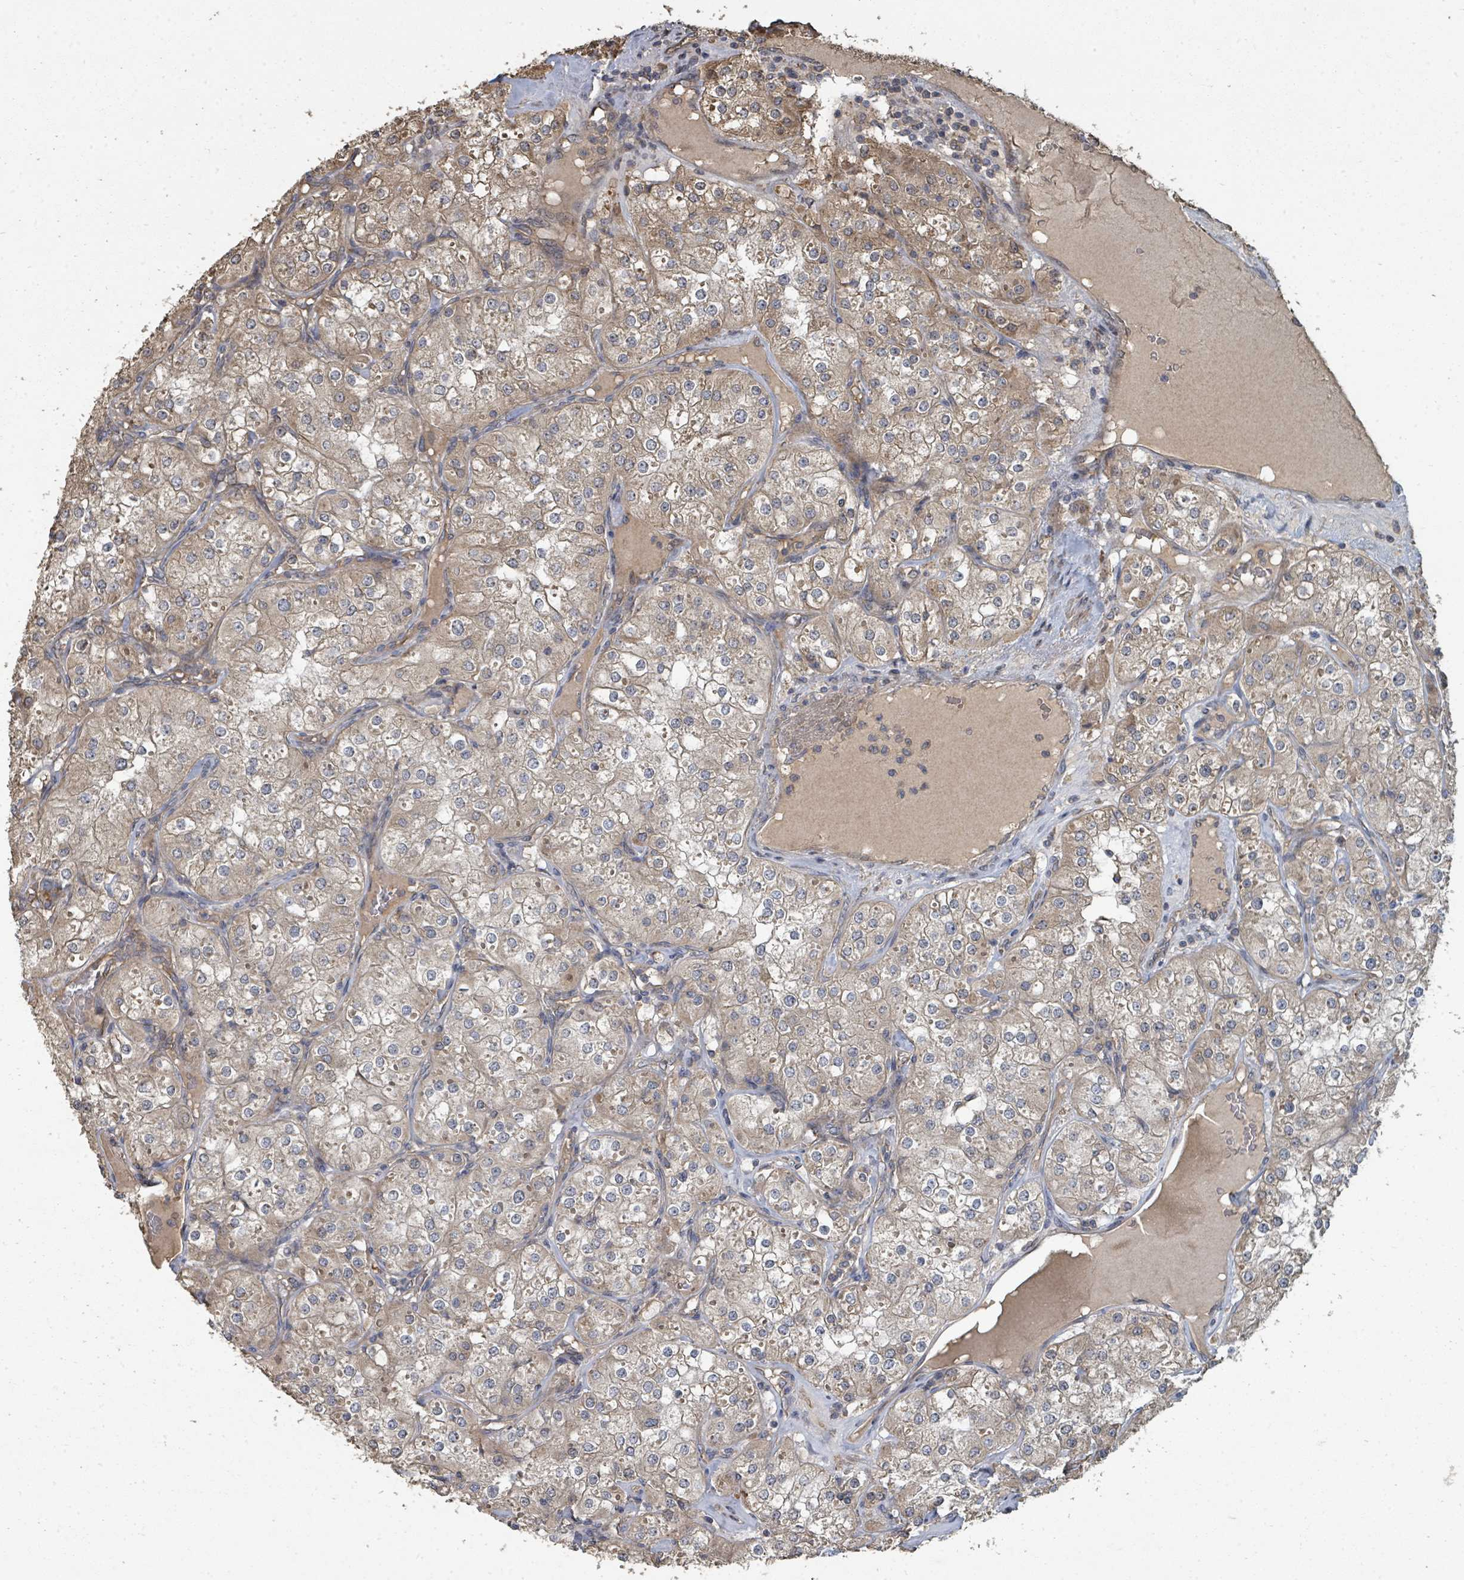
{"staining": {"intensity": "moderate", "quantity": "25%-75%", "location": "cytoplasmic/membranous"}, "tissue": "renal cancer", "cell_type": "Tumor cells", "image_type": "cancer", "snomed": [{"axis": "morphology", "description": "Adenocarcinoma, NOS"}, {"axis": "topography", "description": "Kidney"}], "caption": "A high-resolution micrograph shows immunohistochemistry (IHC) staining of renal cancer (adenocarcinoma), which exhibits moderate cytoplasmic/membranous expression in approximately 25%-75% of tumor cells.", "gene": "WDFY1", "patient": {"sex": "male", "age": 77}}